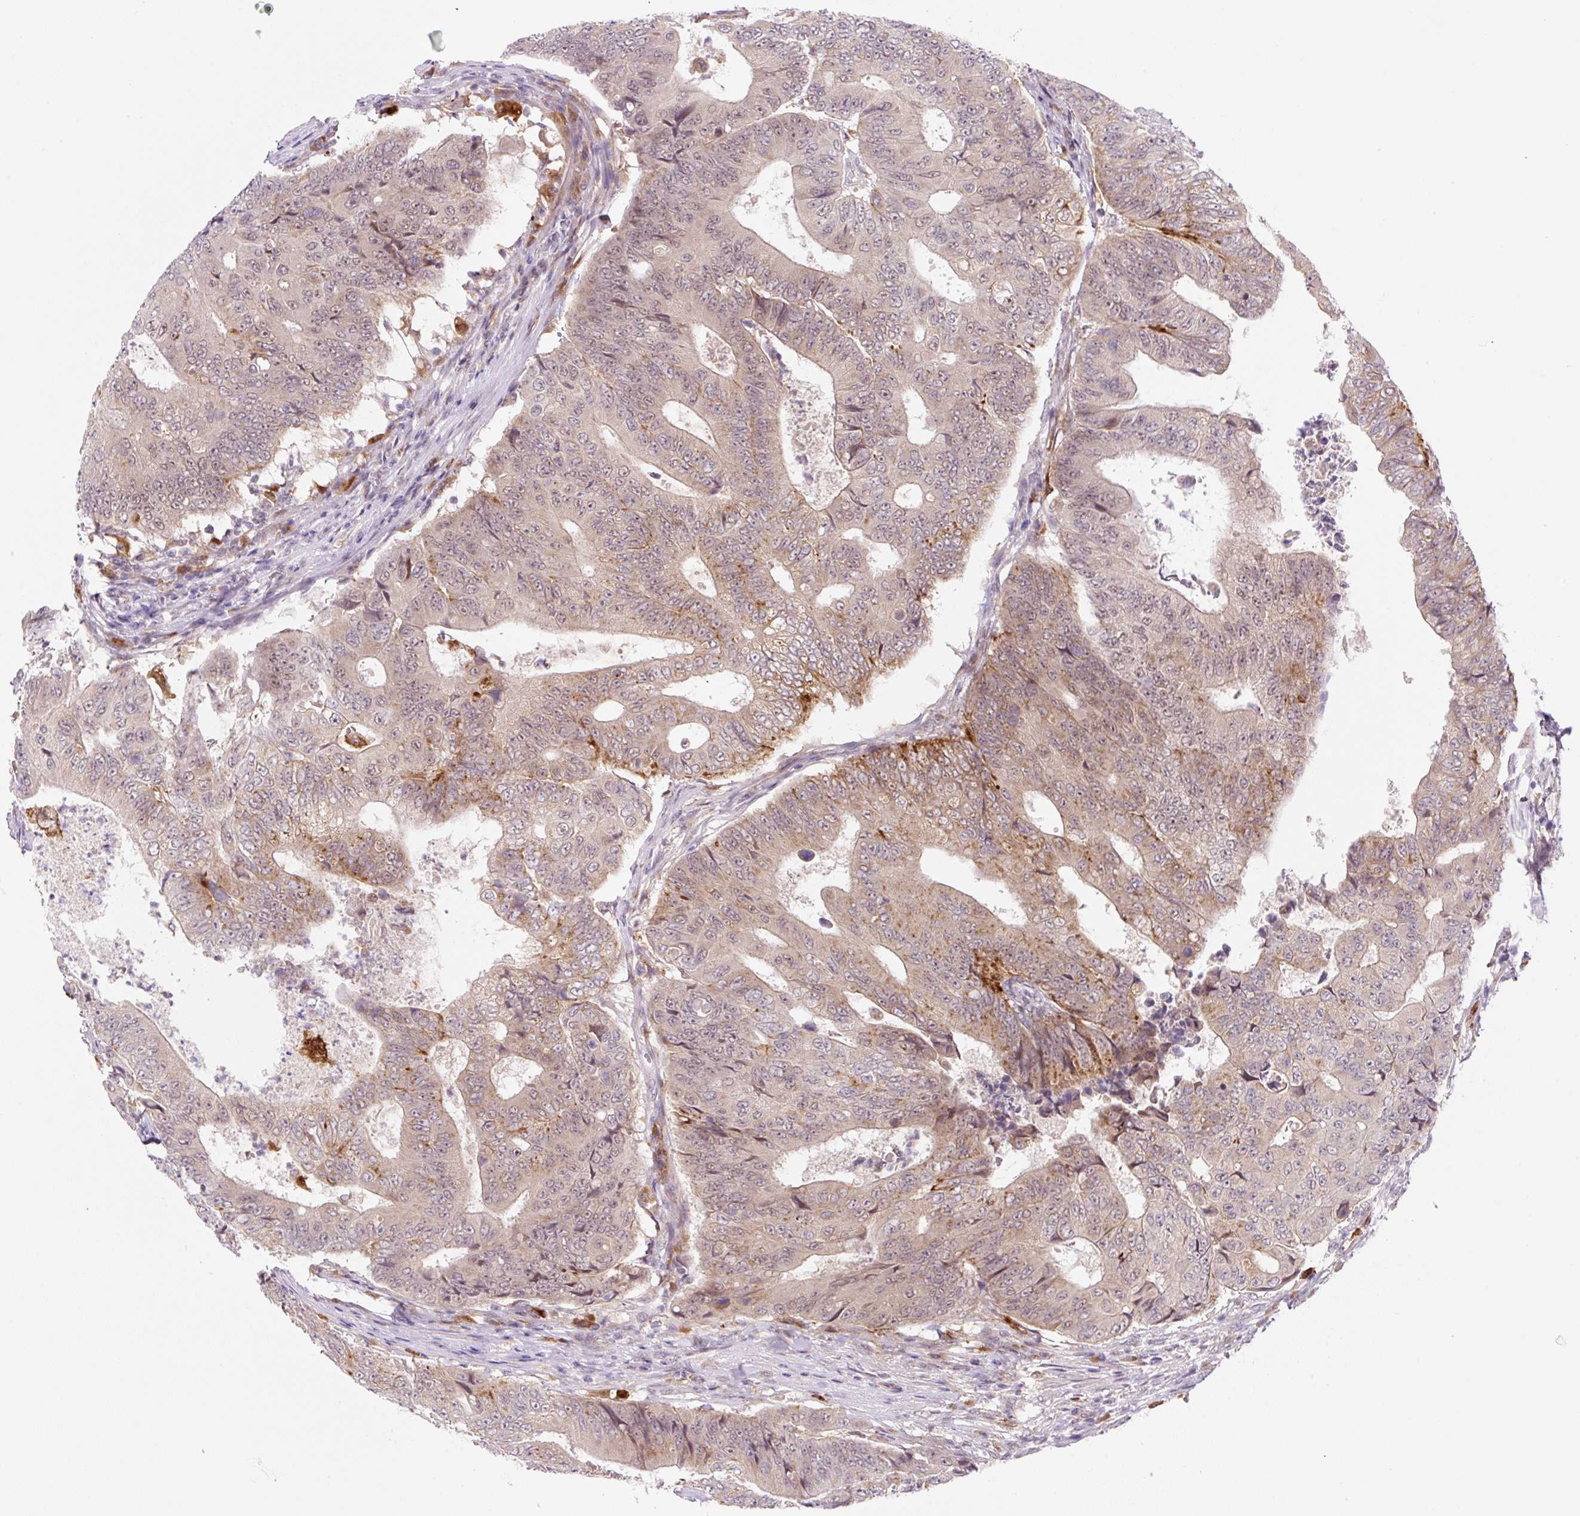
{"staining": {"intensity": "moderate", "quantity": "25%-75%", "location": "cytoplasmic/membranous"}, "tissue": "colorectal cancer", "cell_type": "Tumor cells", "image_type": "cancer", "snomed": [{"axis": "morphology", "description": "Adenocarcinoma, NOS"}, {"axis": "topography", "description": "Colon"}], "caption": "DAB immunohistochemical staining of human adenocarcinoma (colorectal) reveals moderate cytoplasmic/membranous protein positivity in about 25%-75% of tumor cells.", "gene": "CEBPZOS", "patient": {"sex": "female", "age": 48}}